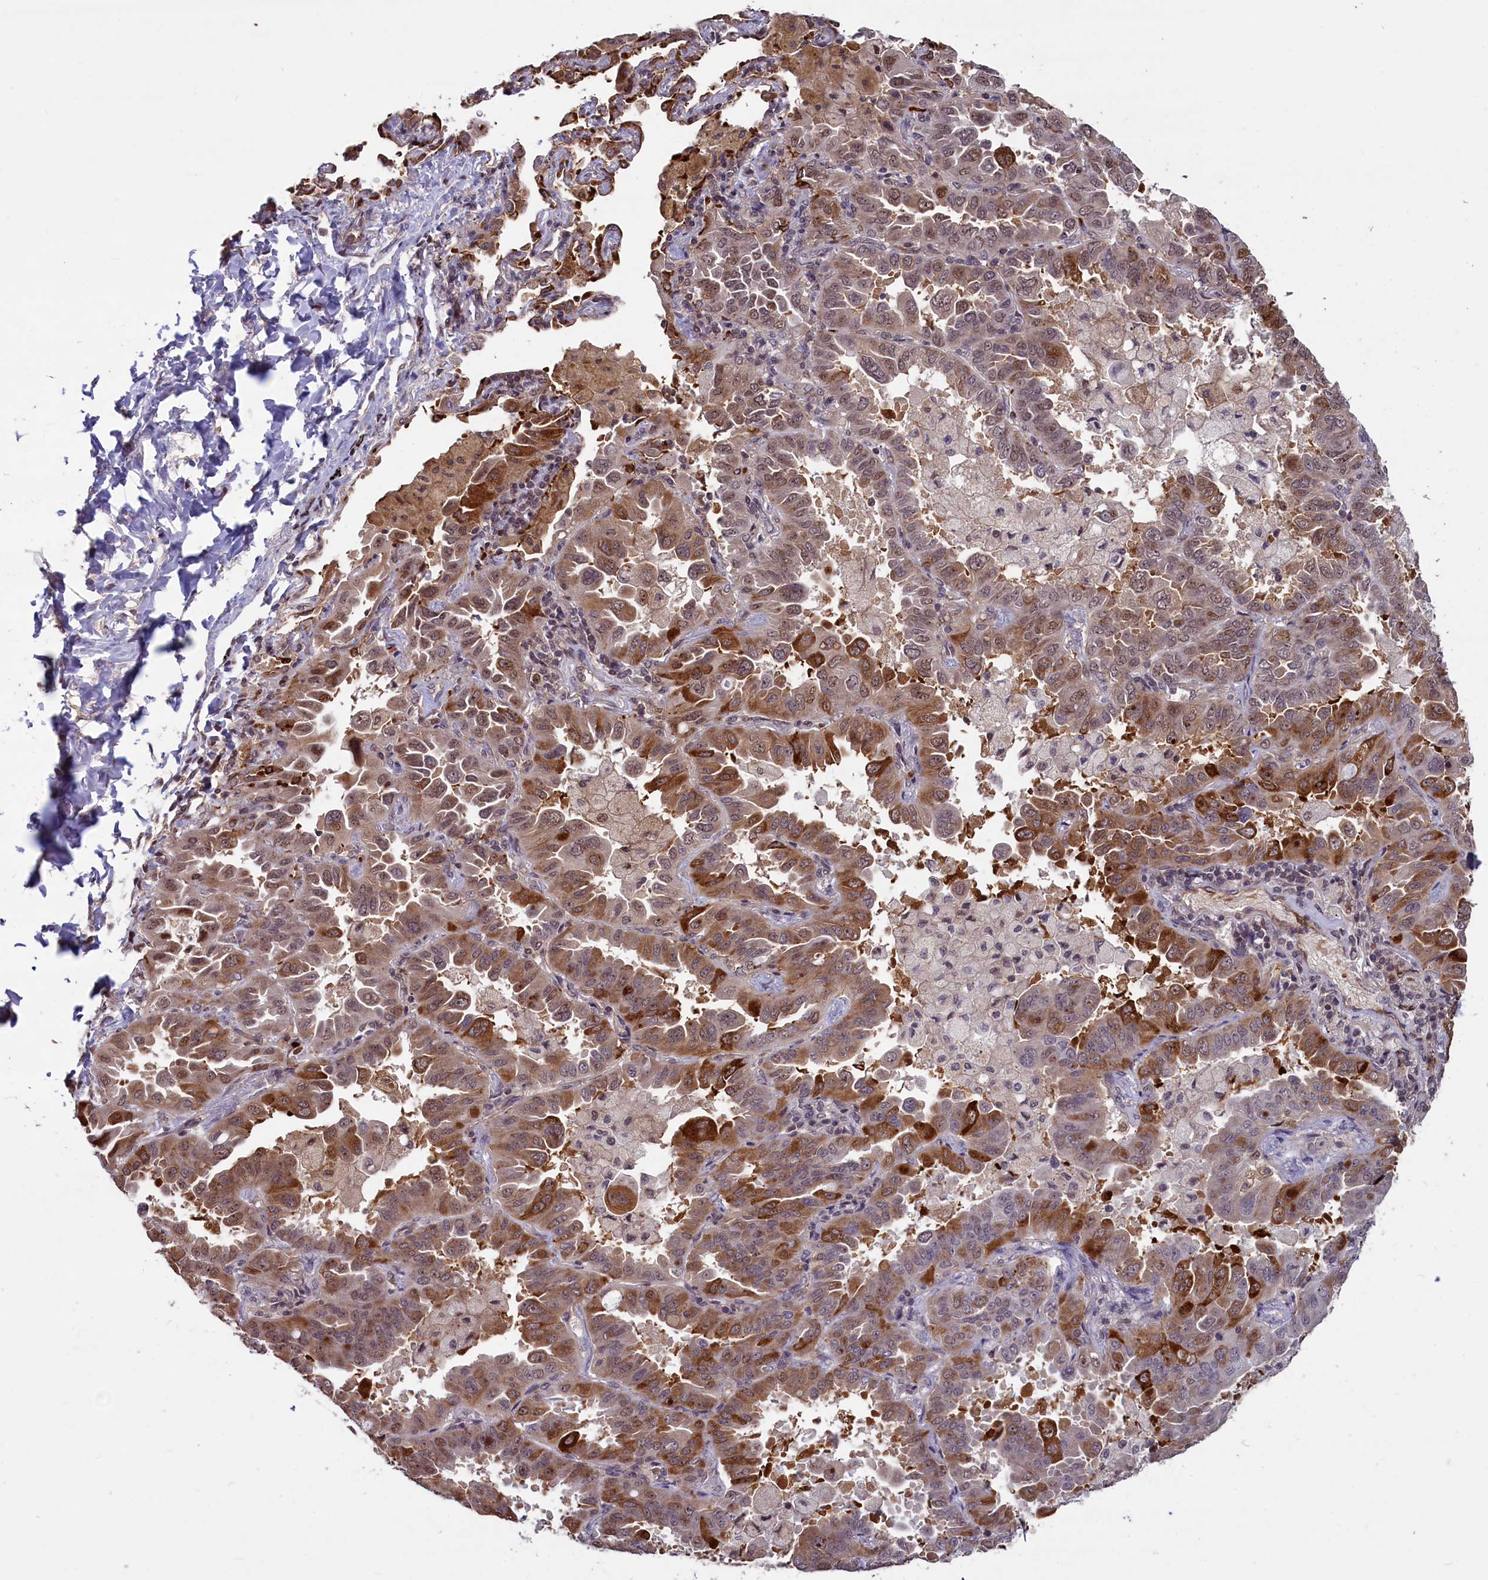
{"staining": {"intensity": "moderate", "quantity": ">75%", "location": "cytoplasmic/membranous,nuclear"}, "tissue": "lung cancer", "cell_type": "Tumor cells", "image_type": "cancer", "snomed": [{"axis": "morphology", "description": "Adenocarcinoma, NOS"}, {"axis": "topography", "description": "Lung"}], "caption": "A medium amount of moderate cytoplasmic/membranous and nuclear expression is identified in about >75% of tumor cells in lung cancer tissue. The protein of interest is stained brown, and the nuclei are stained in blue (DAB IHC with brightfield microscopy, high magnification).", "gene": "SHFL", "patient": {"sex": "male", "age": 64}}